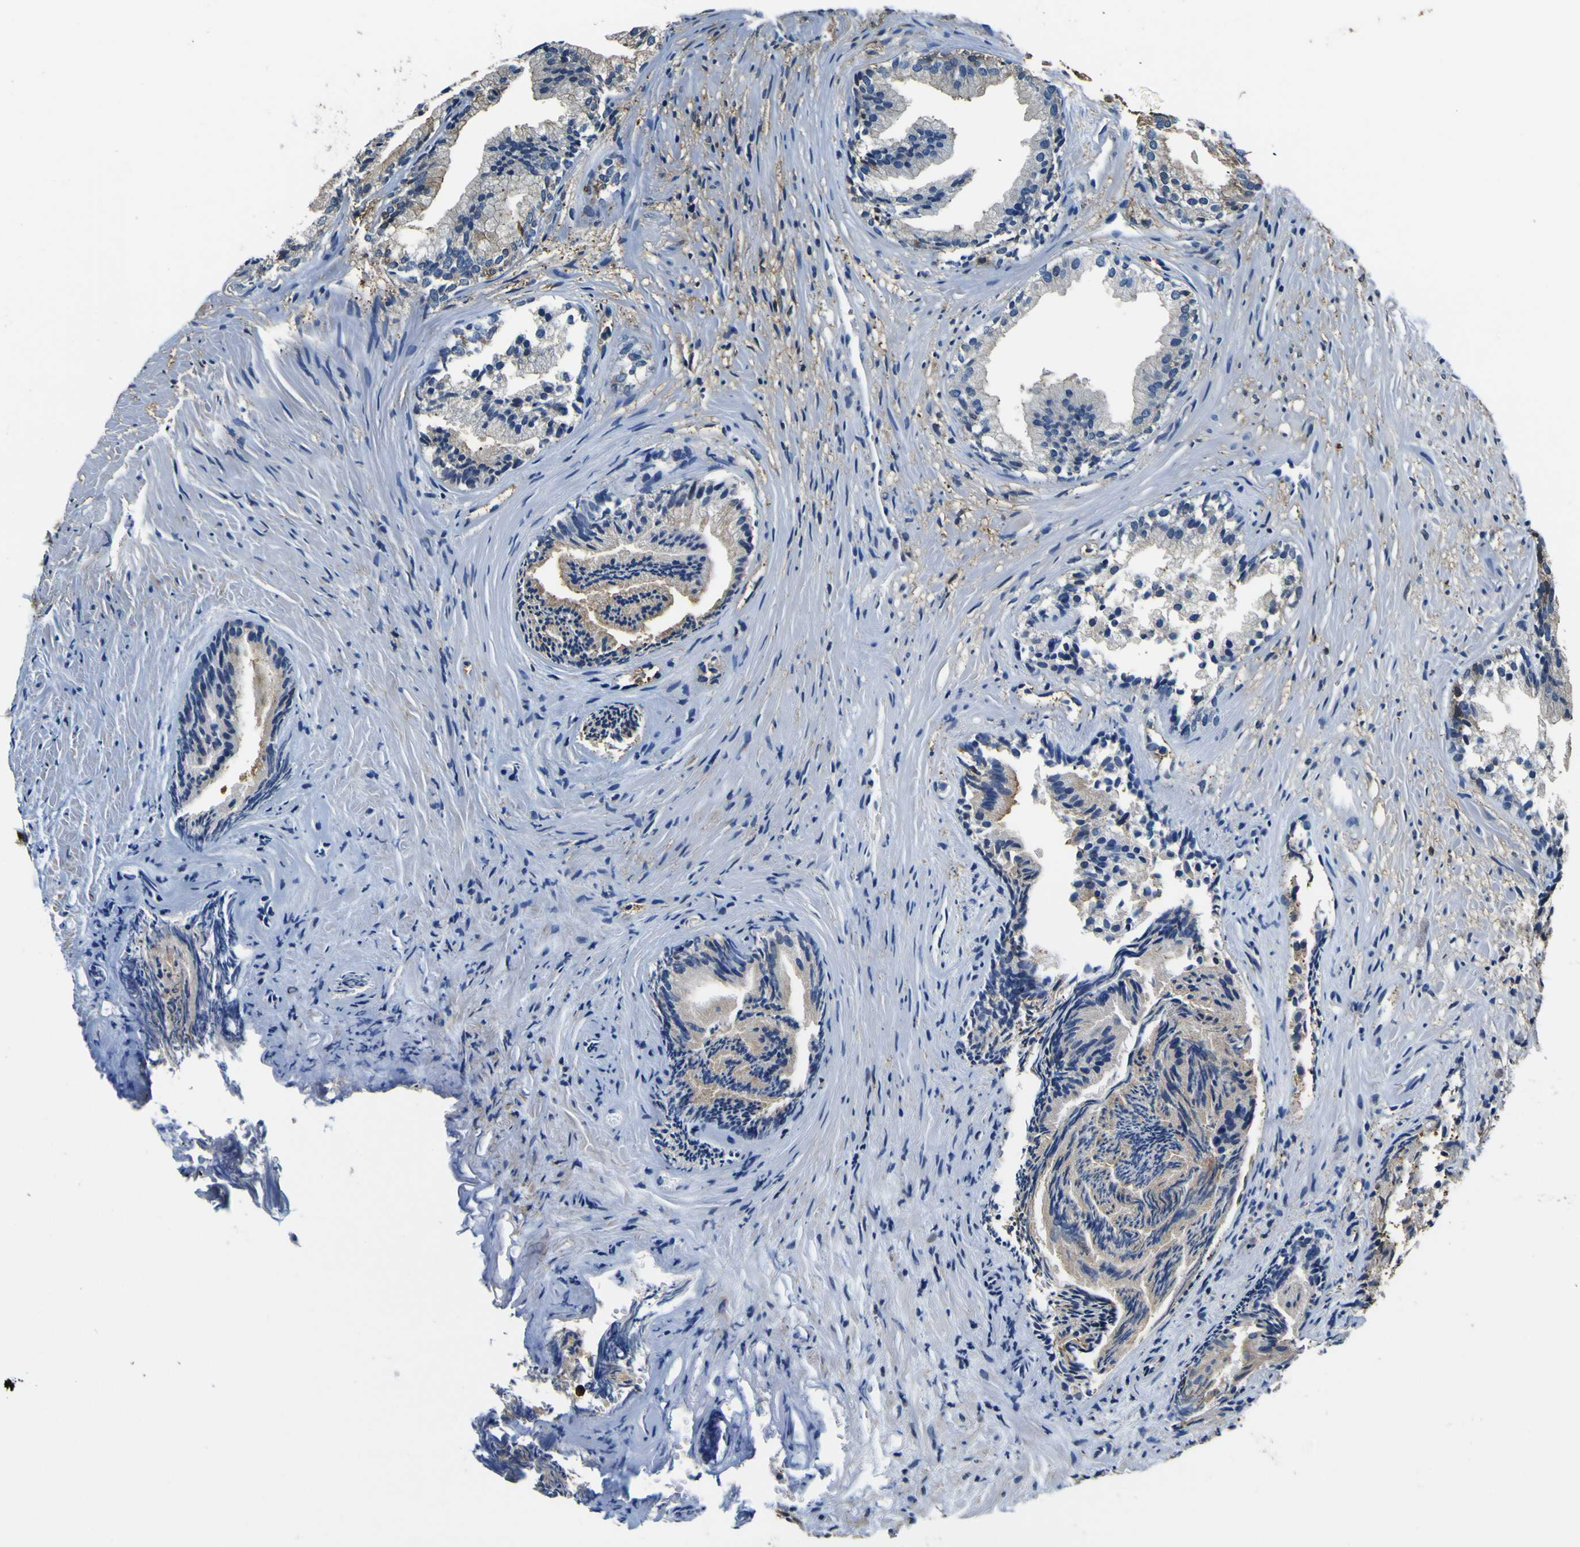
{"staining": {"intensity": "weak", "quantity": "25%-75%", "location": "cytoplasmic/membranous"}, "tissue": "prostate", "cell_type": "Glandular cells", "image_type": "normal", "snomed": [{"axis": "morphology", "description": "Normal tissue, NOS"}, {"axis": "topography", "description": "Prostate"}], "caption": "A brown stain shows weak cytoplasmic/membranous positivity of a protein in glandular cells of benign prostate.", "gene": "TUBA1B", "patient": {"sex": "male", "age": 76}}